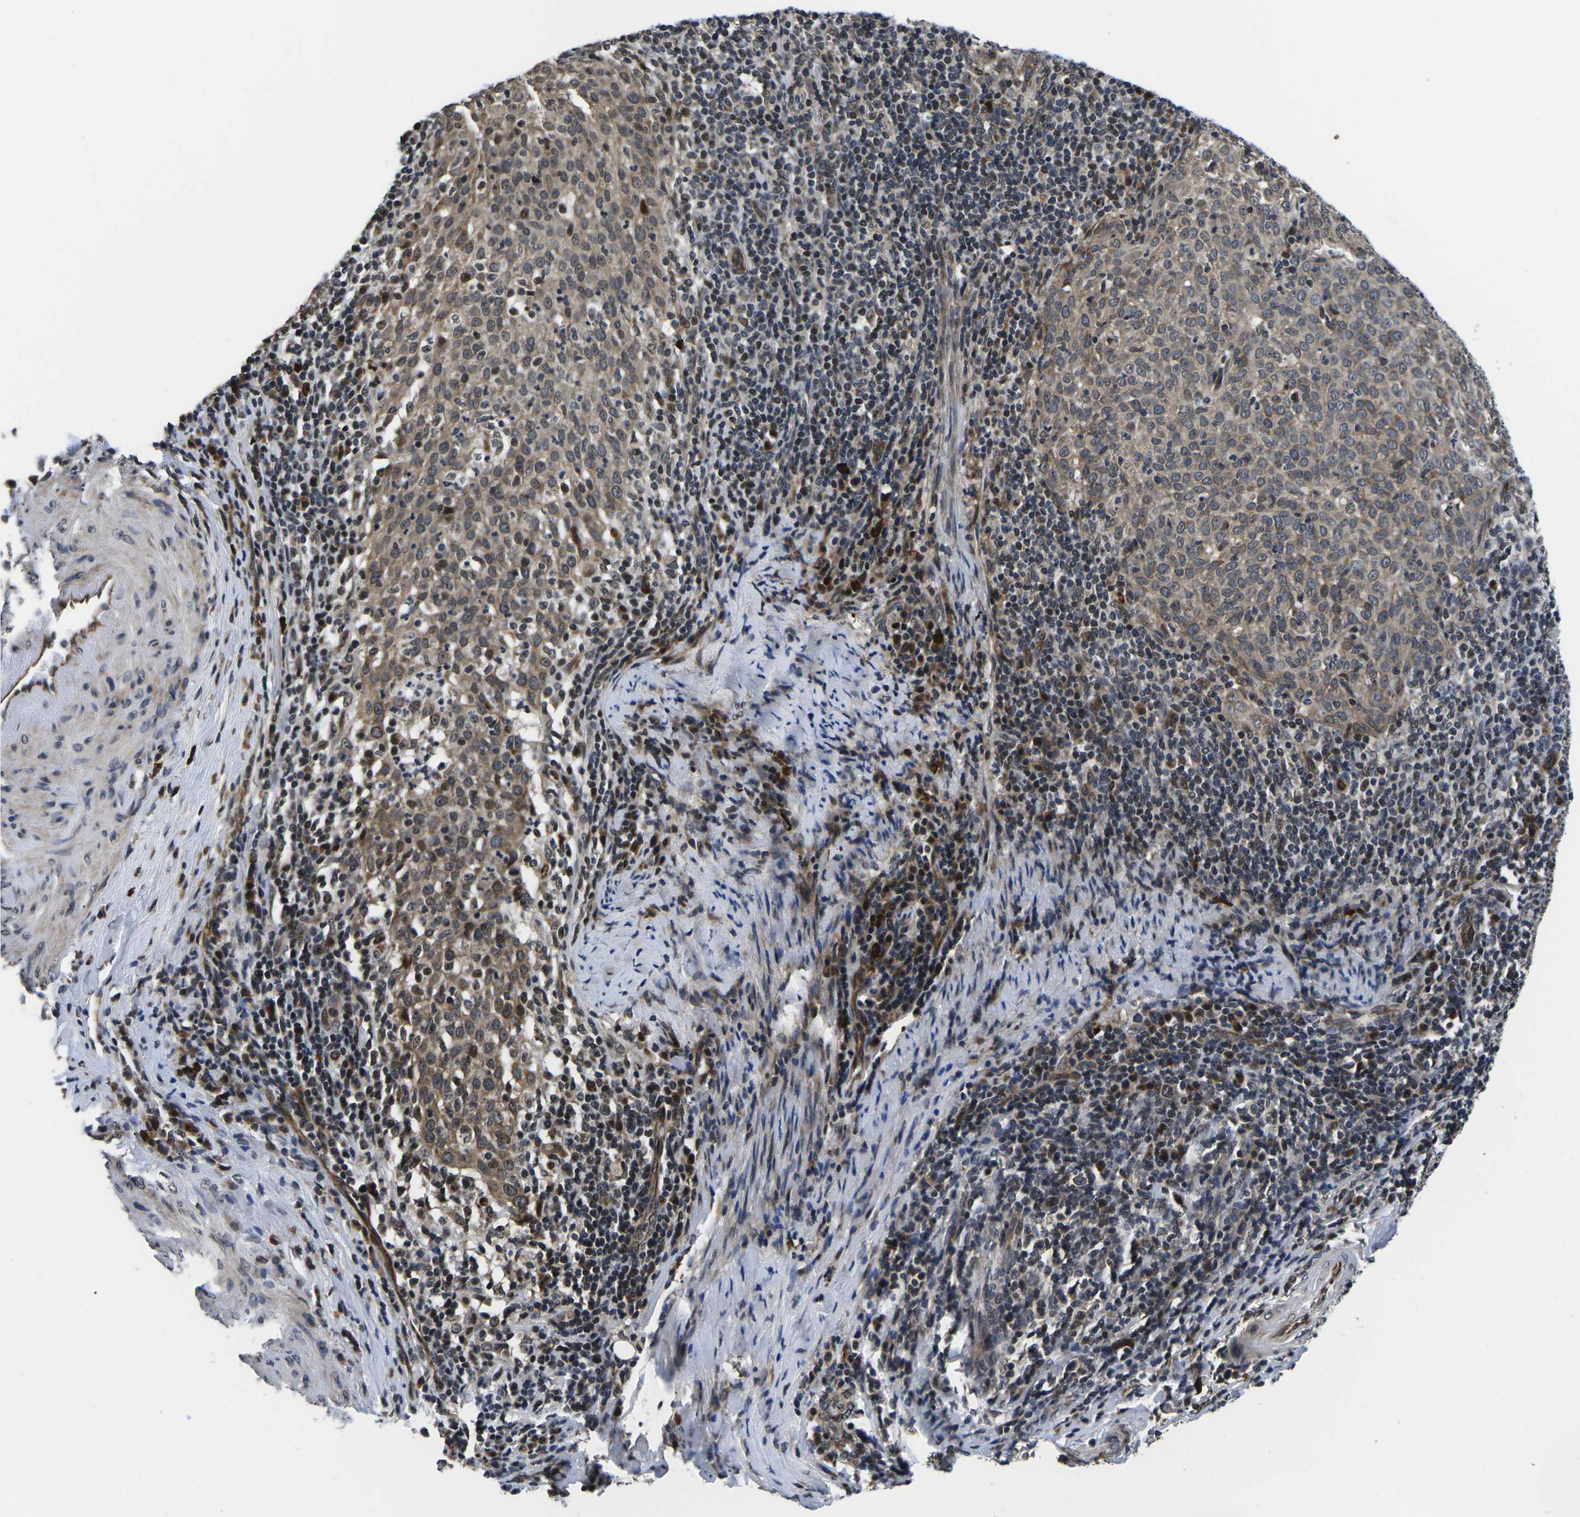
{"staining": {"intensity": "moderate", "quantity": ">75%", "location": "cytoplasmic/membranous,nuclear"}, "tissue": "cervical cancer", "cell_type": "Tumor cells", "image_type": "cancer", "snomed": [{"axis": "morphology", "description": "Squamous cell carcinoma, NOS"}, {"axis": "topography", "description": "Cervix"}], "caption": "There is medium levels of moderate cytoplasmic/membranous and nuclear staining in tumor cells of squamous cell carcinoma (cervical), as demonstrated by immunohistochemical staining (brown color).", "gene": "CCNE1", "patient": {"sex": "female", "age": 51}}